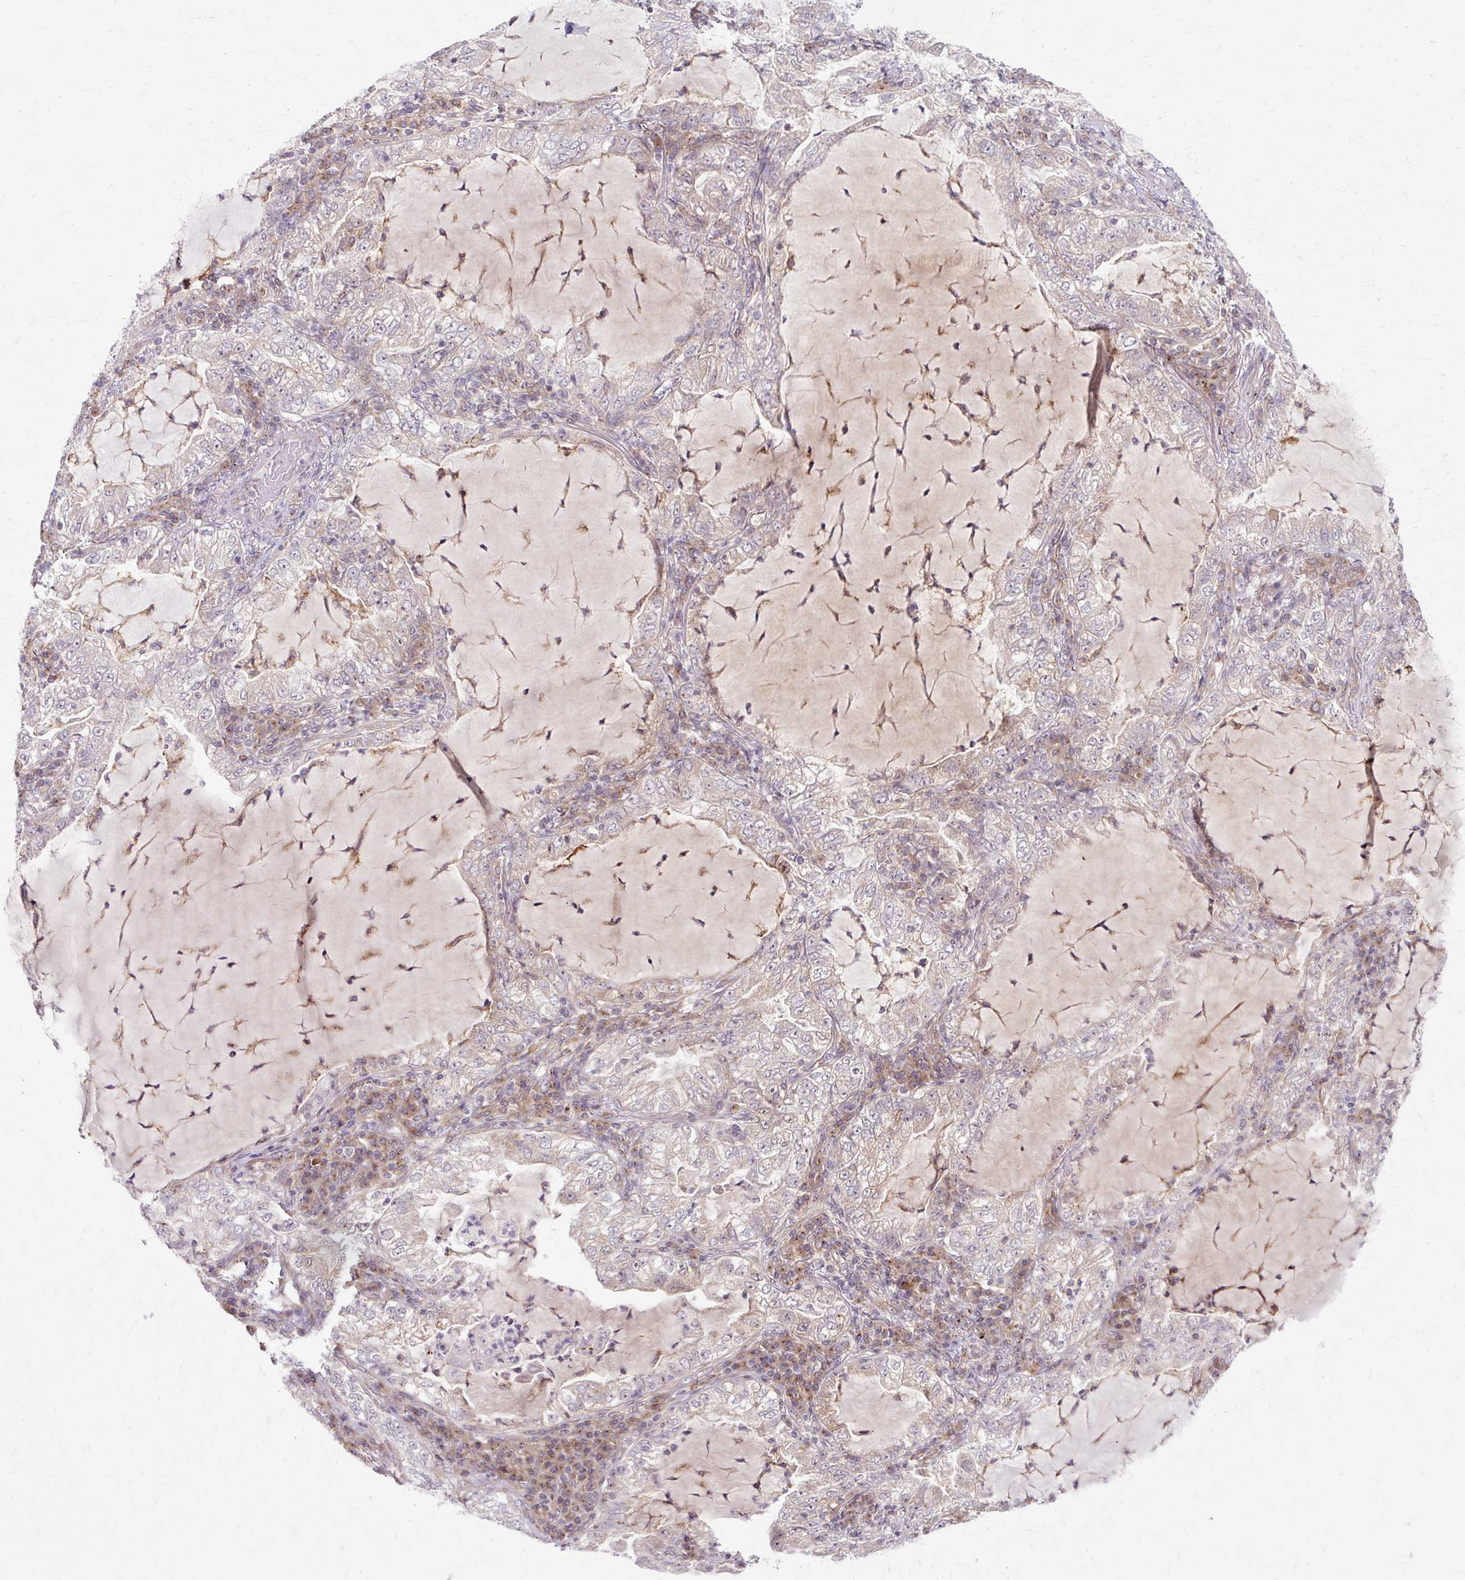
{"staining": {"intensity": "weak", "quantity": "<25%", "location": "cytoplasmic/membranous"}, "tissue": "lung cancer", "cell_type": "Tumor cells", "image_type": "cancer", "snomed": [{"axis": "morphology", "description": "Adenocarcinoma, NOS"}, {"axis": "topography", "description": "Lung"}], "caption": "This is an immunohistochemistry micrograph of adenocarcinoma (lung). There is no expression in tumor cells.", "gene": "MZT2B", "patient": {"sex": "female", "age": 73}}